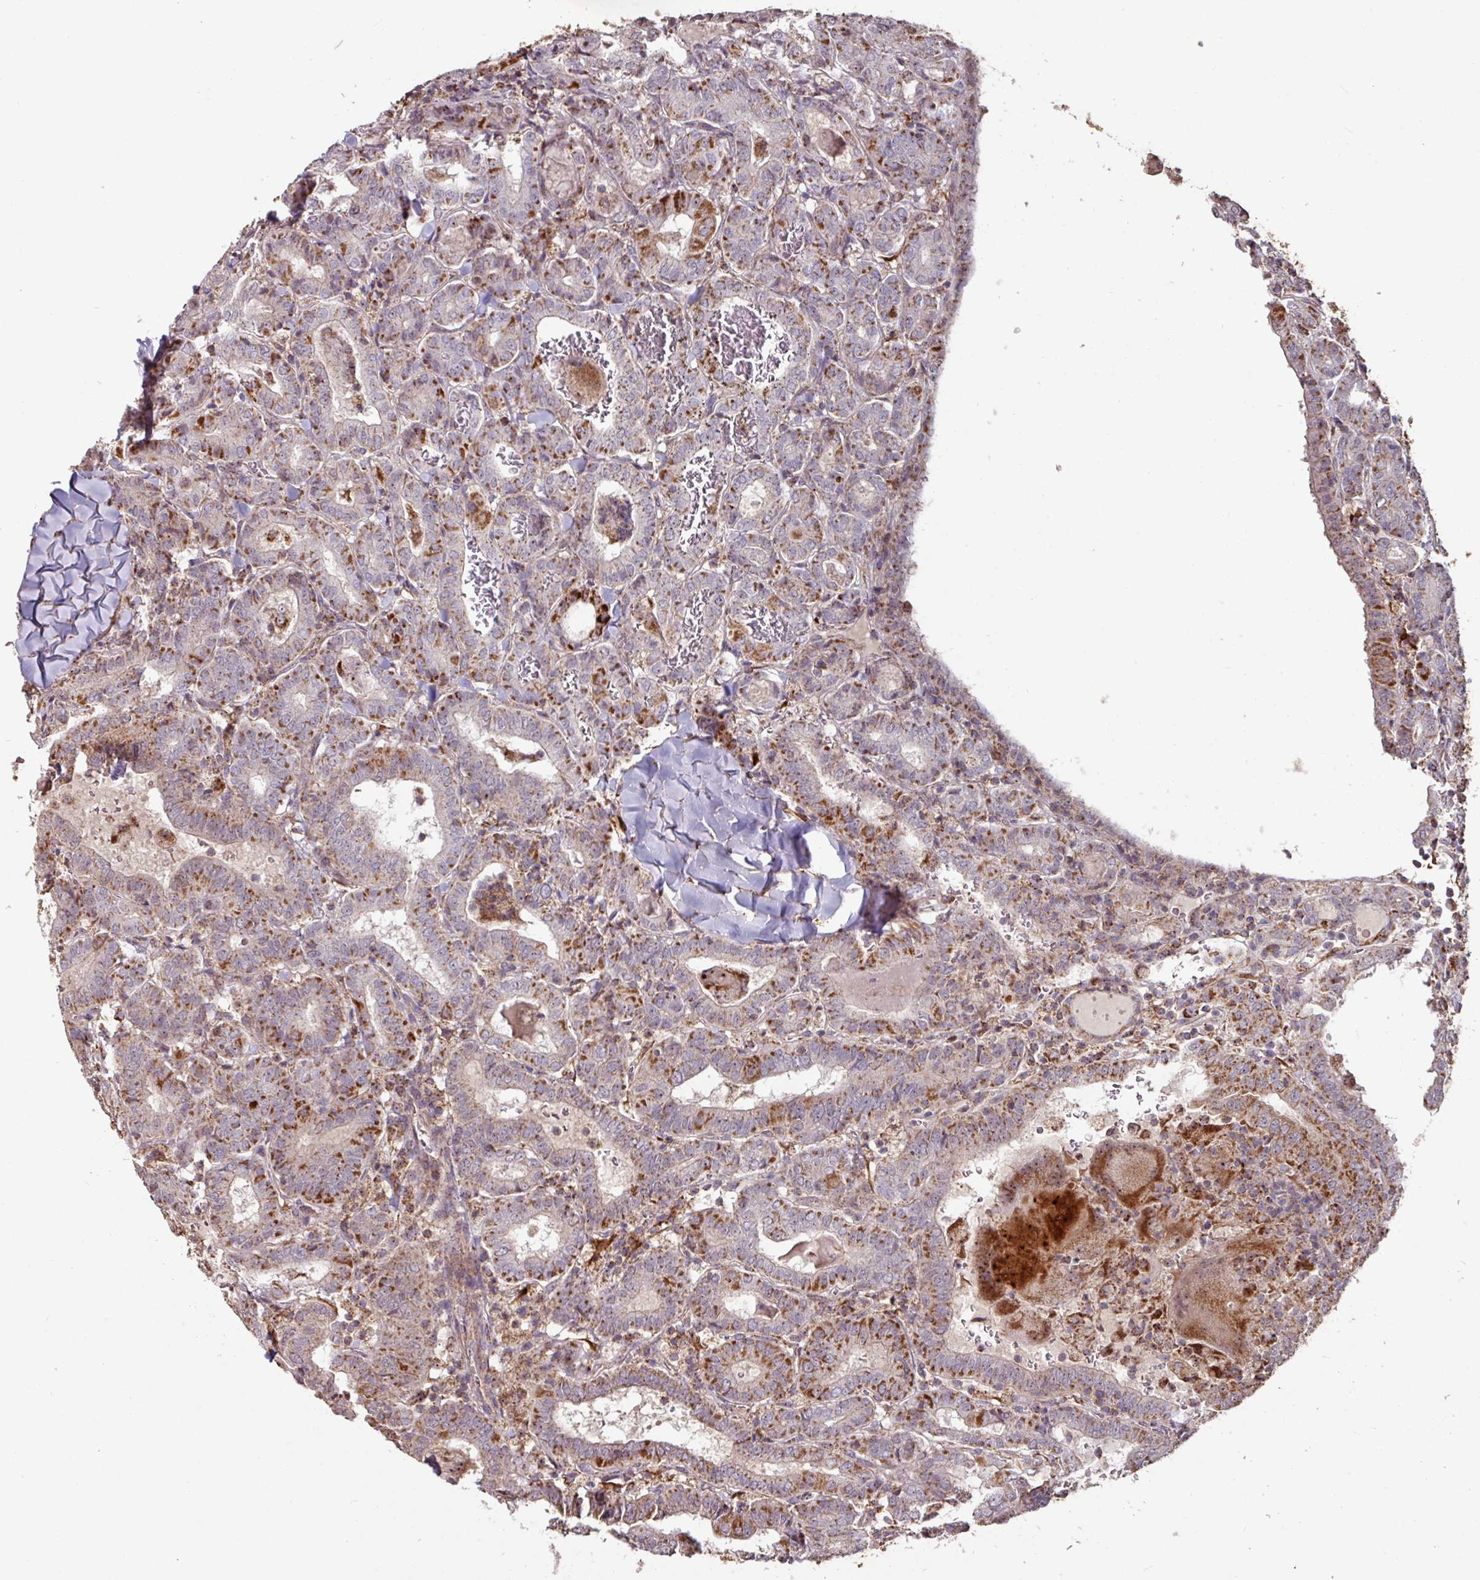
{"staining": {"intensity": "strong", "quantity": "25%-75%", "location": "cytoplasmic/membranous"}, "tissue": "thyroid cancer", "cell_type": "Tumor cells", "image_type": "cancer", "snomed": [{"axis": "morphology", "description": "Papillary adenocarcinoma, NOS"}, {"axis": "topography", "description": "Thyroid gland"}], "caption": "Immunohistochemical staining of human papillary adenocarcinoma (thyroid) shows strong cytoplasmic/membranous protein expression in approximately 25%-75% of tumor cells.", "gene": "OR2D3", "patient": {"sex": "female", "age": 72}}